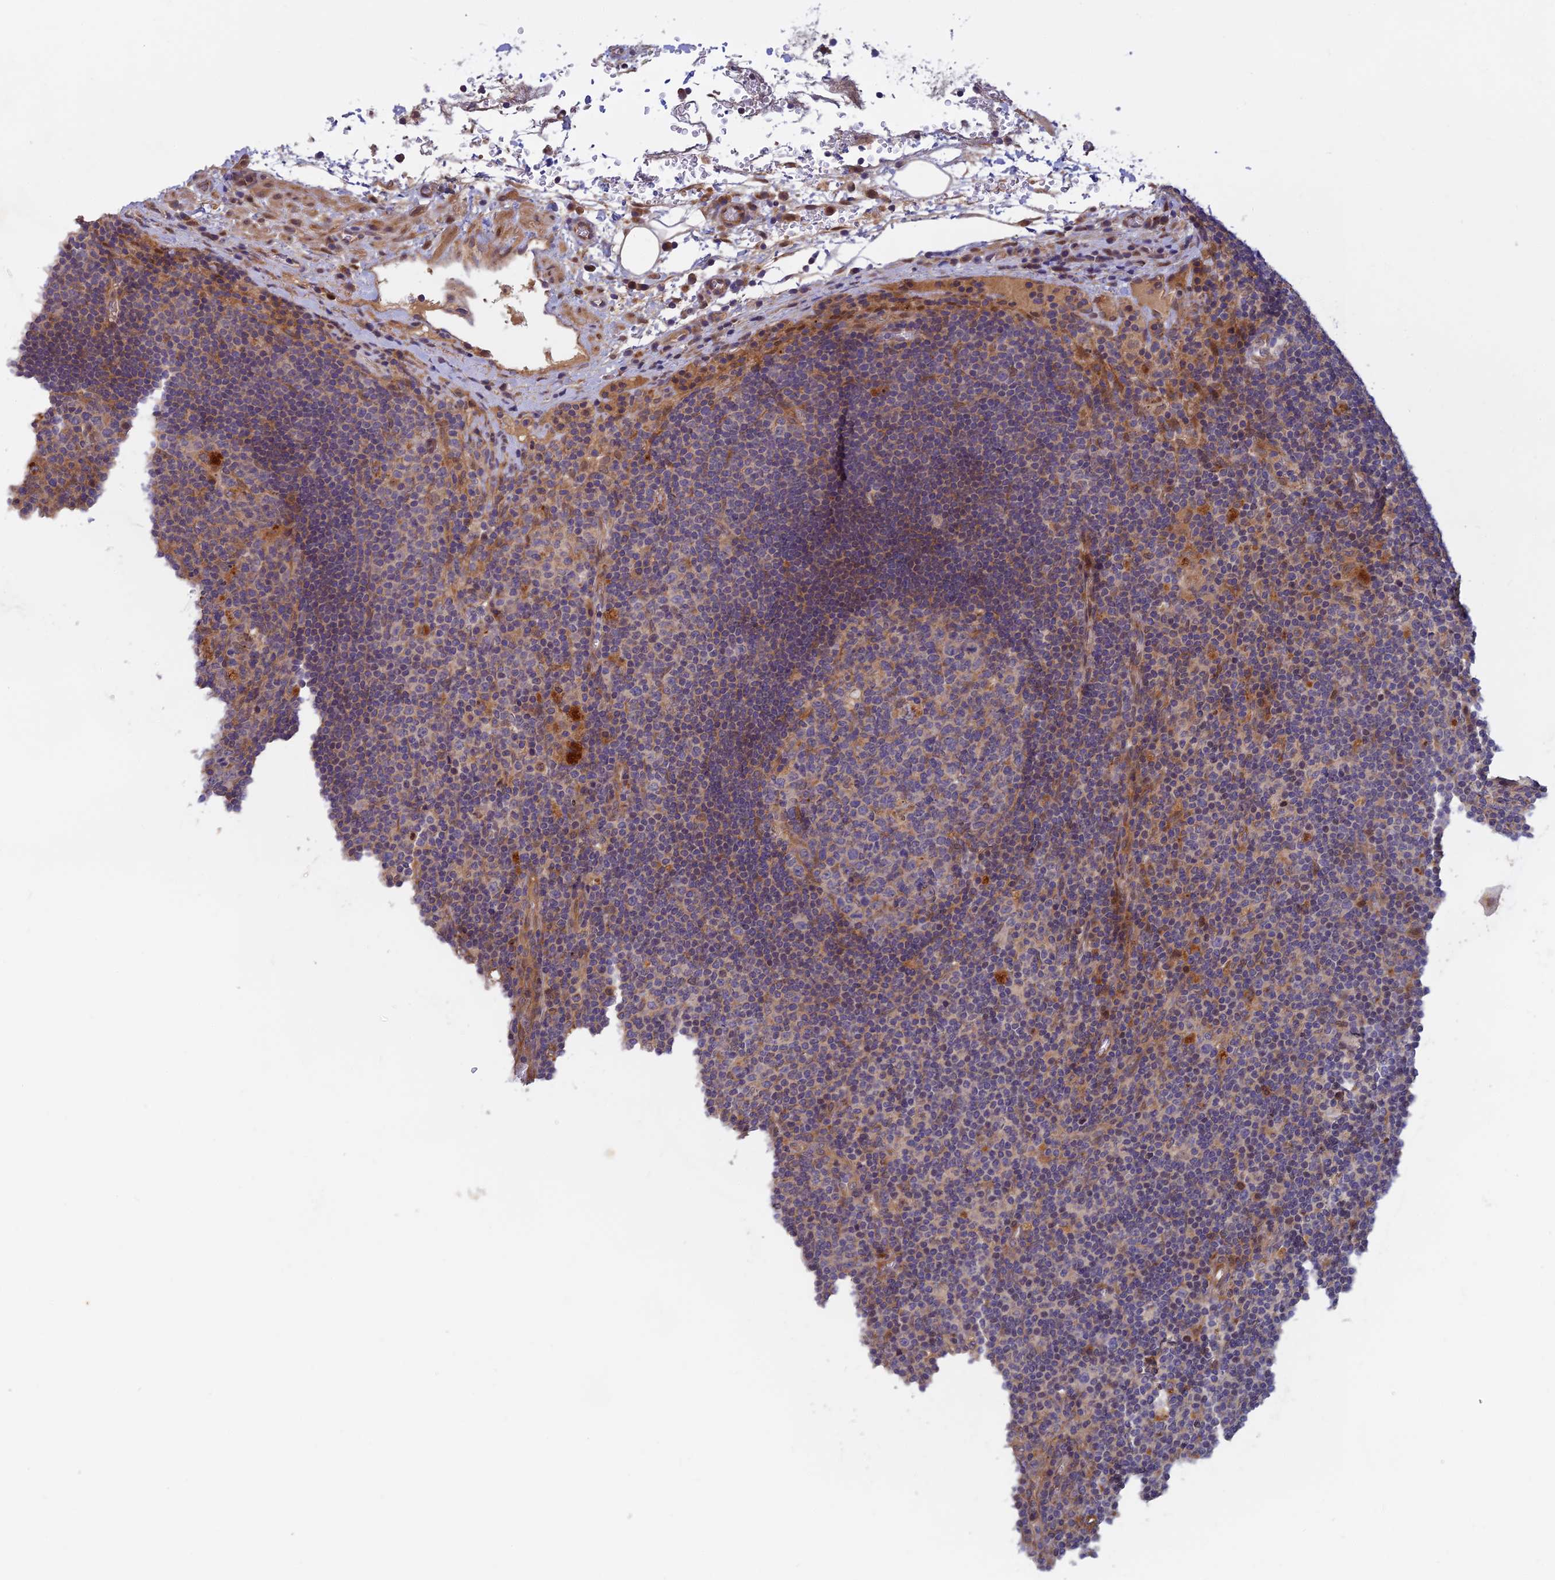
{"staining": {"intensity": "negative", "quantity": "none", "location": "none"}, "tissue": "lymph node", "cell_type": "Germinal center cells", "image_type": "normal", "snomed": [{"axis": "morphology", "description": "Normal tissue, NOS"}, {"axis": "topography", "description": "Lymph node"}], "caption": "Immunohistochemical staining of unremarkable lymph node exhibits no significant positivity in germinal center cells. The staining is performed using DAB (3,3'-diaminobenzidine) brown chromogen with nuclei counter-stained in using hematoxylin.", "gene": "FAM151B", "patient": {"sex": "male", "age": 58}}